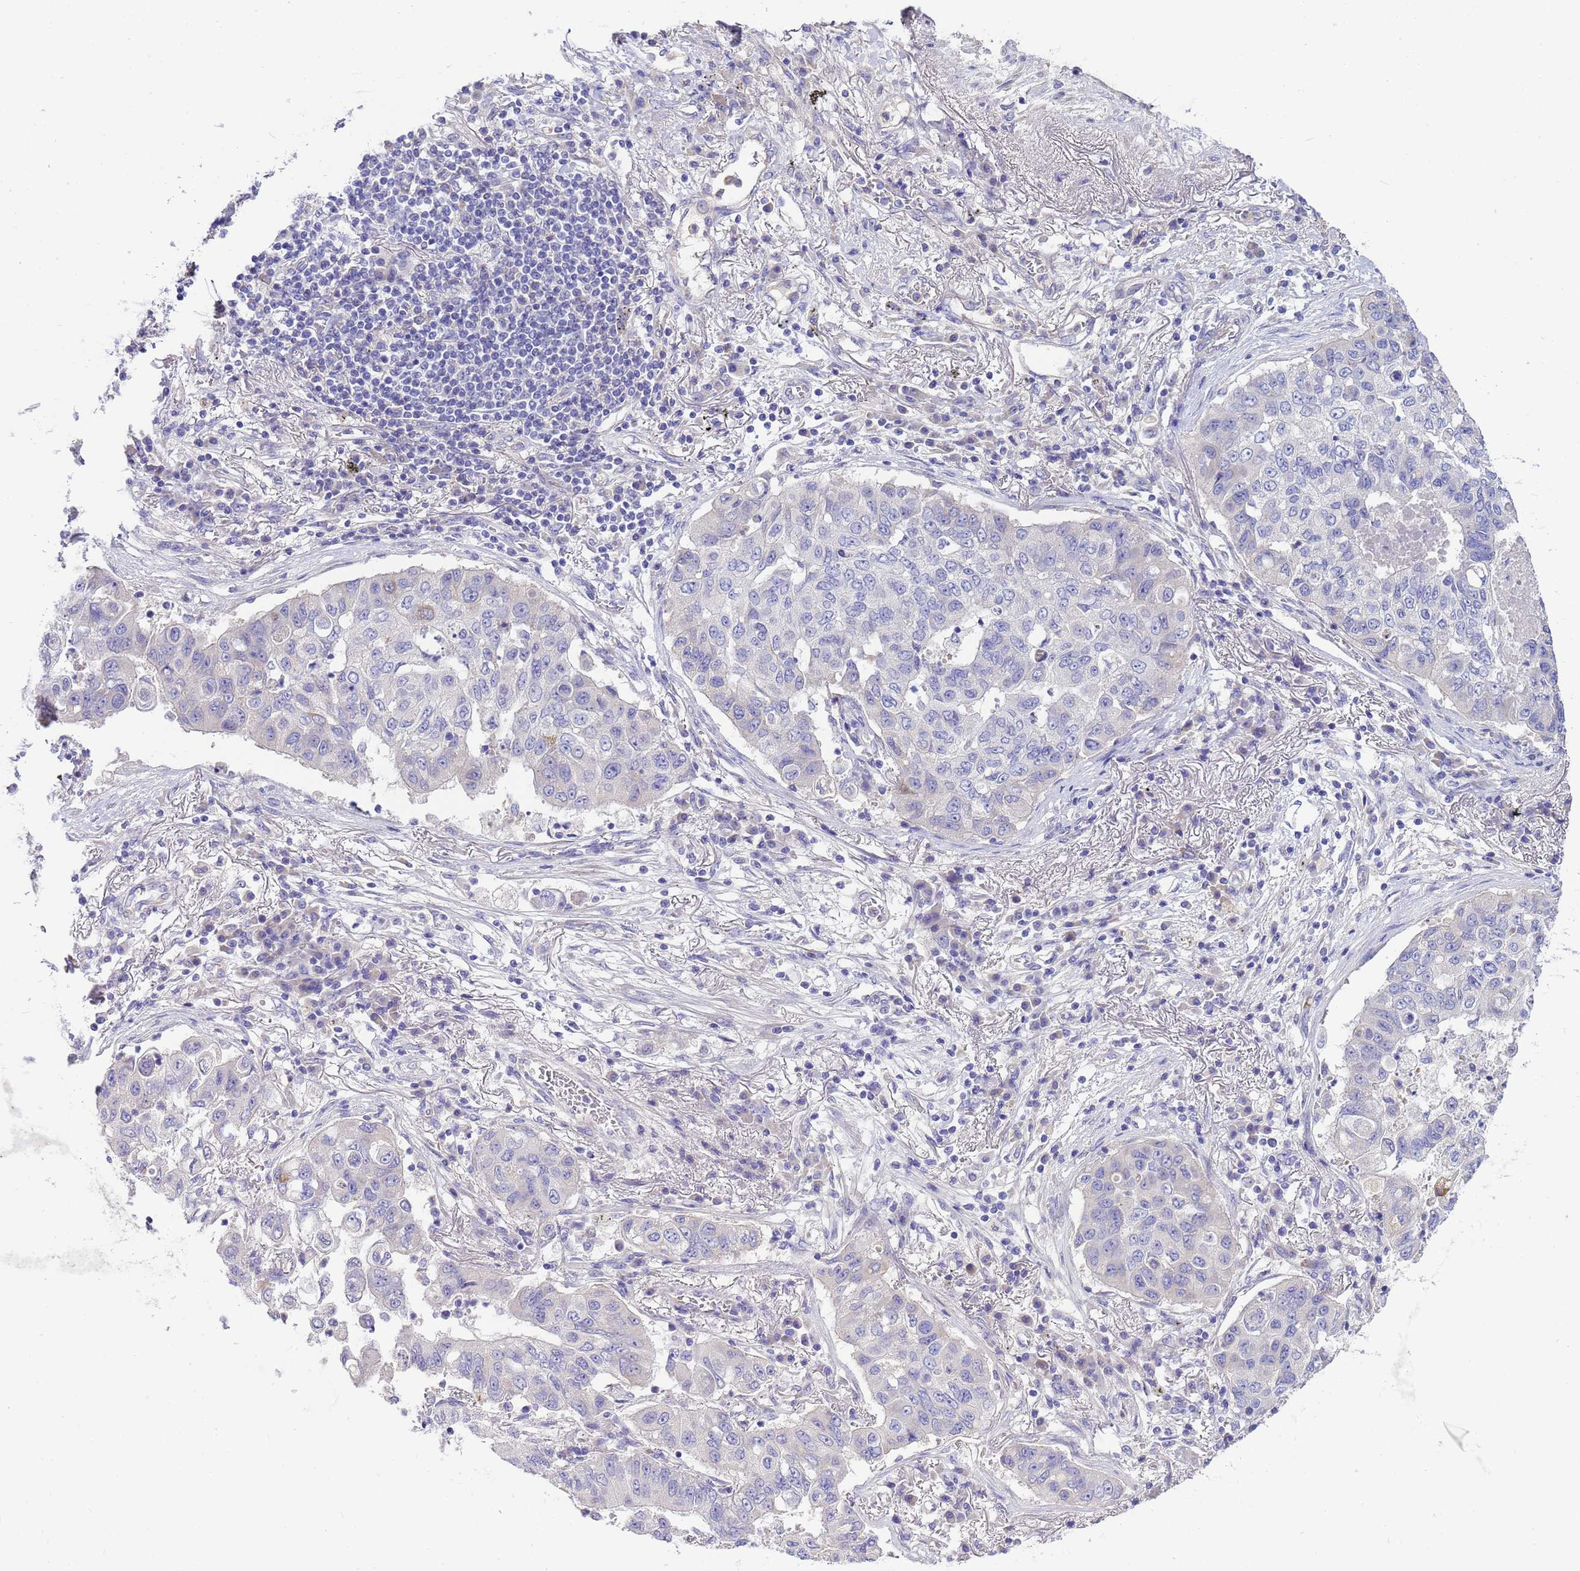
{"staining": {"intensity": "negative", "quantity": "none", "location": "none"}, "tissue": "lung cancer", "cell_type": "Tumor cells", "image_type": "cancer", "snomed": [{"axis": "morphology", "description": "Squamous cell carcinoma, NOS"}, {"axis": "topography", "description": "Lung"}], "caption": "IHC image of squamous cell carcinoma (lung) stained for a protein (brown), which shows no expression in tumor cells.", "gene": "RIPPLY2", "patient": {"sex": "male", "age": 74}}